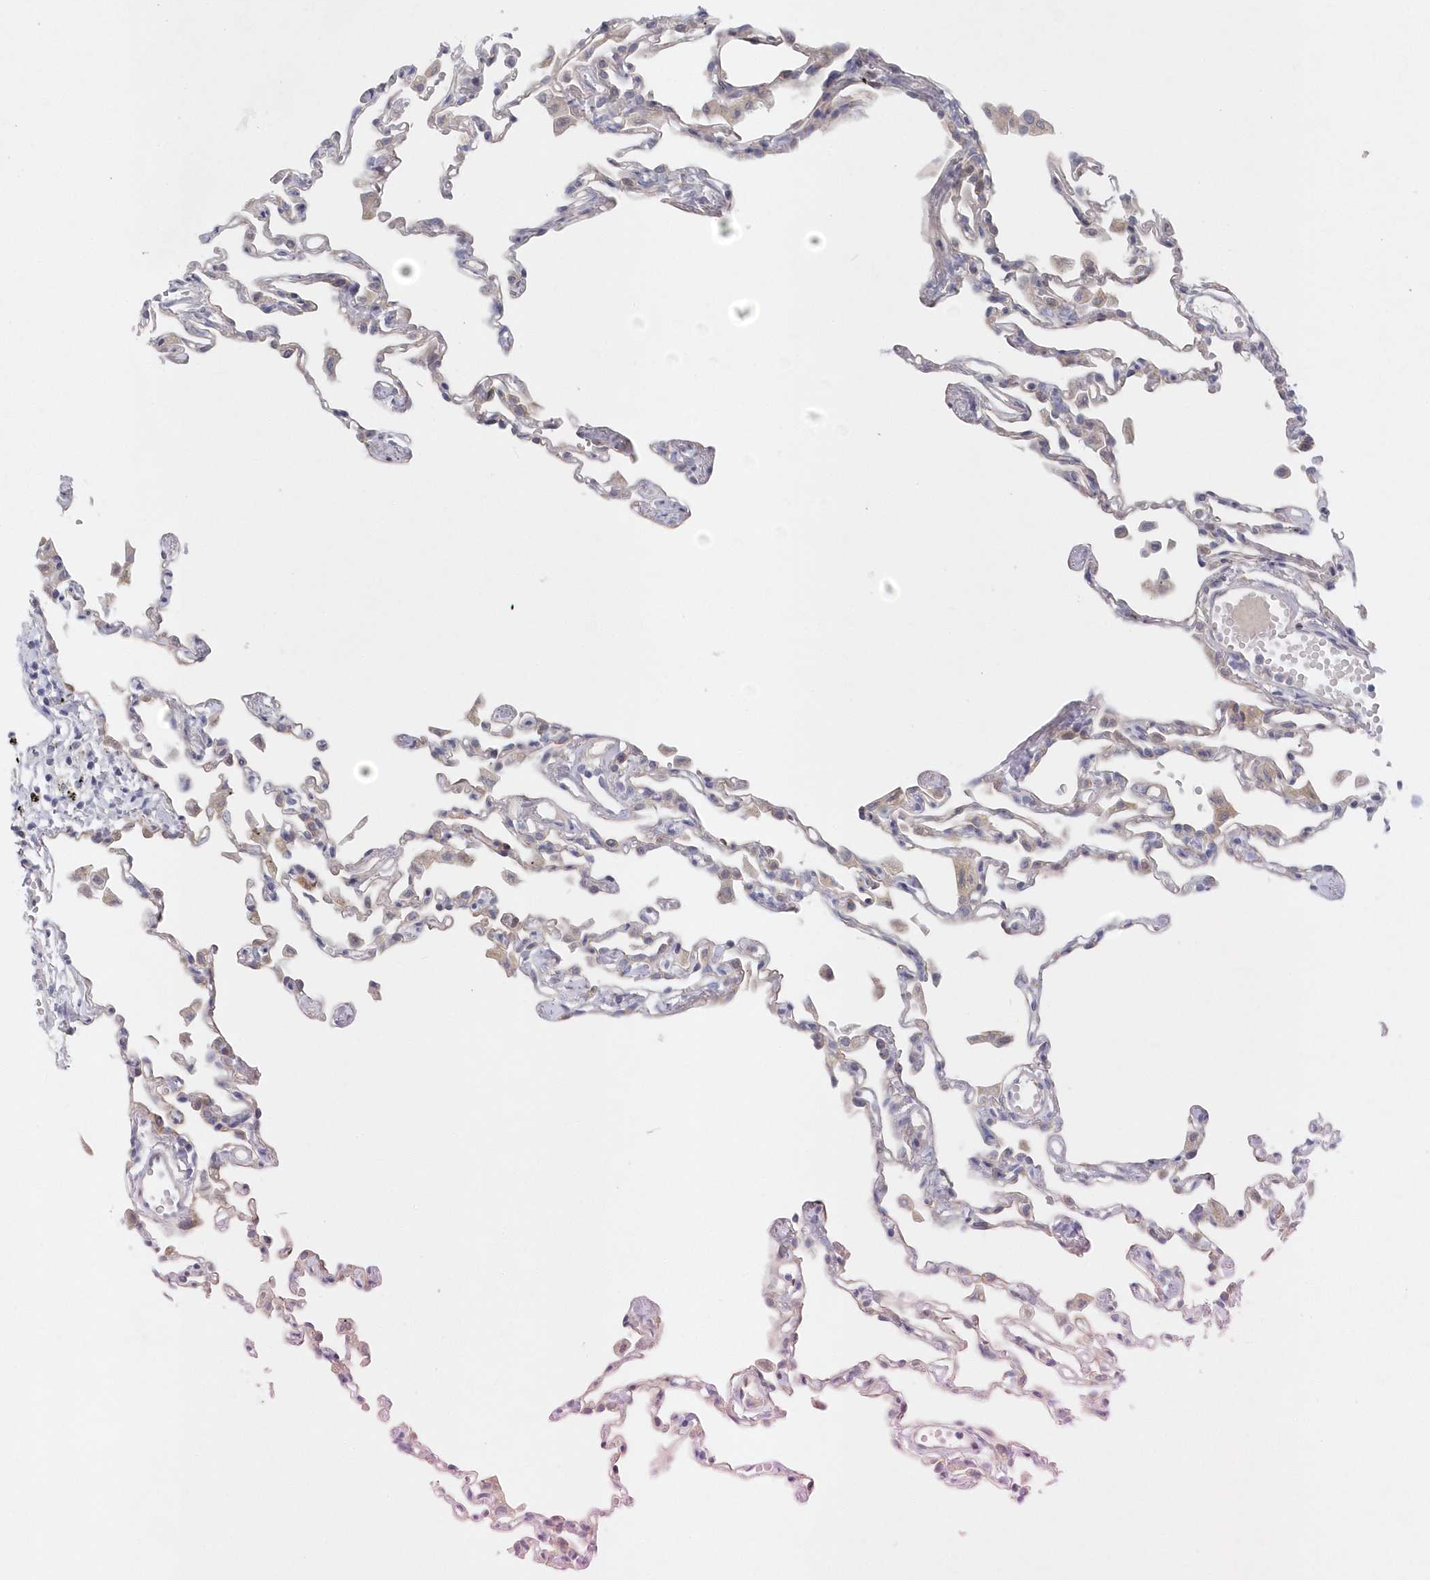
{"staining": {"intensity": "weak", "quantity": "<25%", "location": "cytoplasmic/membranous"}, "tissue": "lung", "cell_type": "Alveolar cells", "image_type": "normal", "snomed": [{"axis": "morphology", "description": "Normal tissue, NOS"}, {"axis": "topography", "description": "Lung"}], "caption": "Protein analysis of benign lung displays no significant staining in alveolar cells.", "gene": "KIAA1586", "patient": {"sex": "female", "age": 49}}